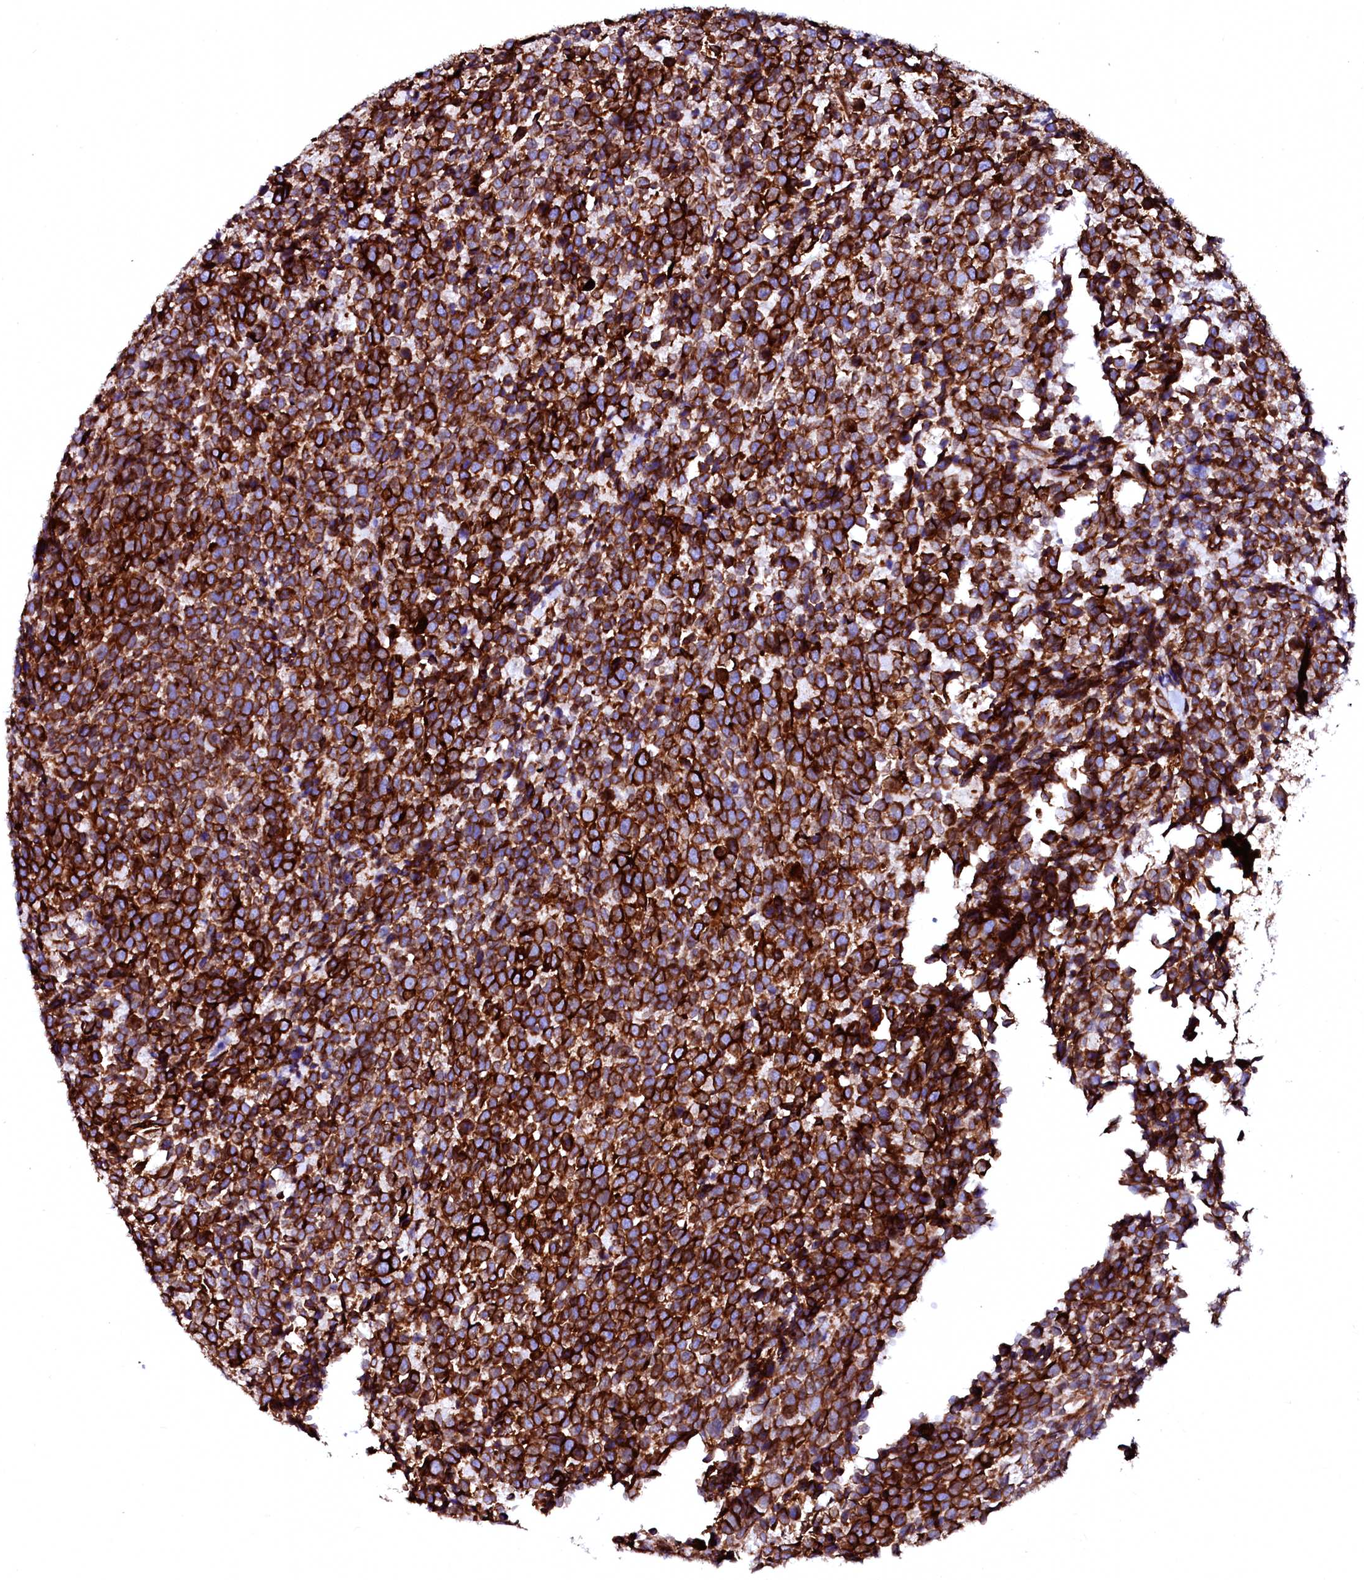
{"staining": {"intensity": "strong", "quantity": ">75%", "location": "cytoplasmic/membranous"}, "tissue": "urothelial cancer", "cell_type": "Tumor cells", "image_type": "cancer", "snomed": [{"axis": "morphology", "description": "Urothelial carcinoma, High grade"}, {"axis": "topography", "description": "Urinary bladder"}], "caption": "High-magnification brightfield microscopy of high-grade urothelial carcinoma stained with DAB (brown) and counterstained with hematoxylin (blue). tumor cells exhibit strong cytoplasmic/membranous expression is identified in about>75% of cells.", "gene": "DERL1", "patient": {"sex": "female", "age": 82}}